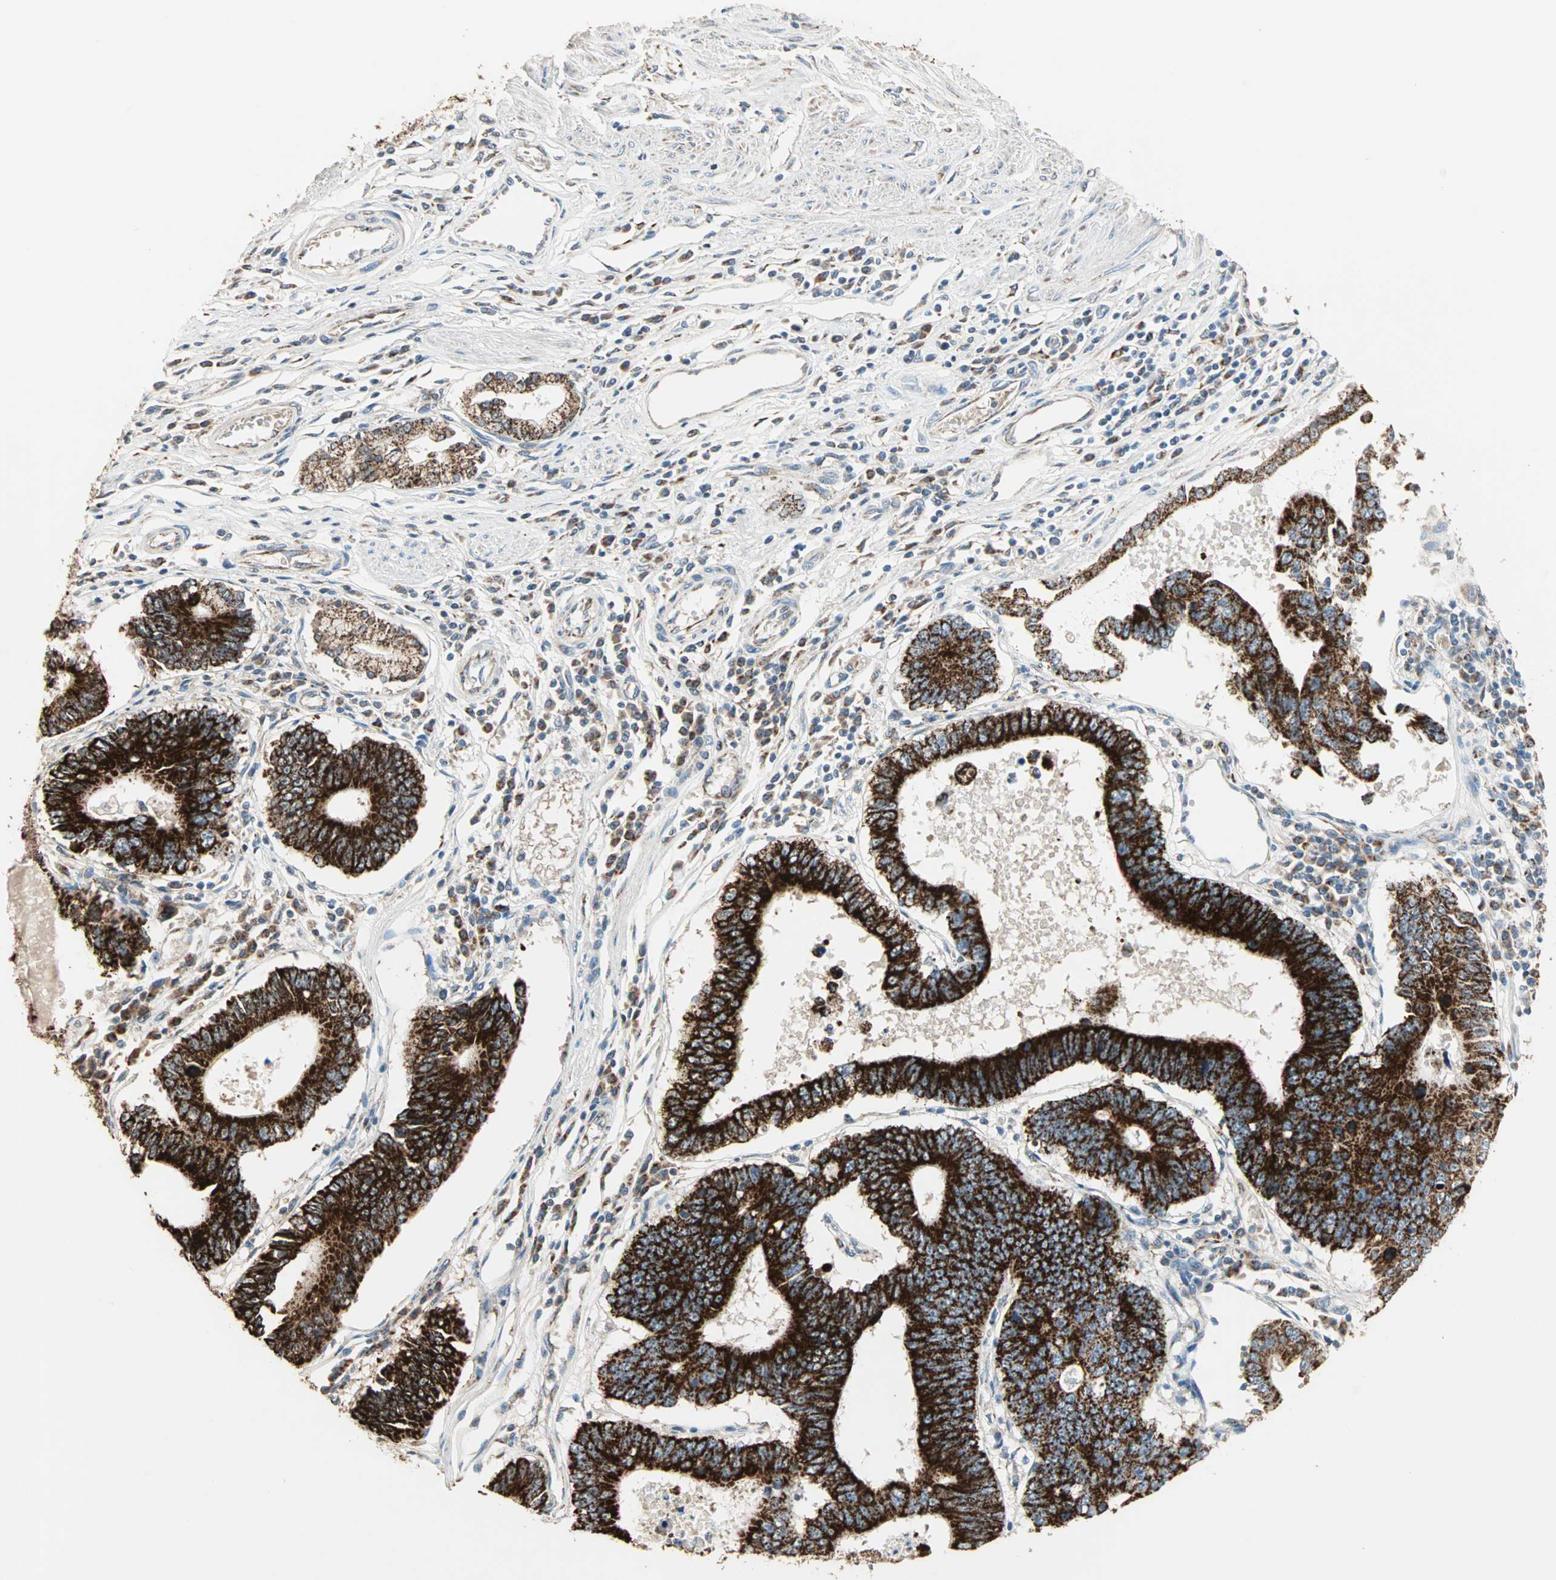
{"staining": {"intensity": "strong", "quantity": ">75%", "location": "cytoplasmic/membranous"}, "tissue": "stomach cancer", "cell_type": "Tumor cells", "image_type": "cancer", "snomed": [{"axis": "morphology", "description": "Adenocarcinoma, NOS"}, {"axis": "topography", "description": "Stomach"}], "caption": "Immunohistochemistry (IHC) (DAB) staining of human adenocarcinoma (stomach) shows strong cytoplasmic/membranous protein staining in approximately >75% of tumor cells. Using DAB (brown) and hematoxylin (blue) stains, captured at high magnification using brightfield microscopy.", "gene": "TST", "patient": {"sex": "male", "age": 59}}